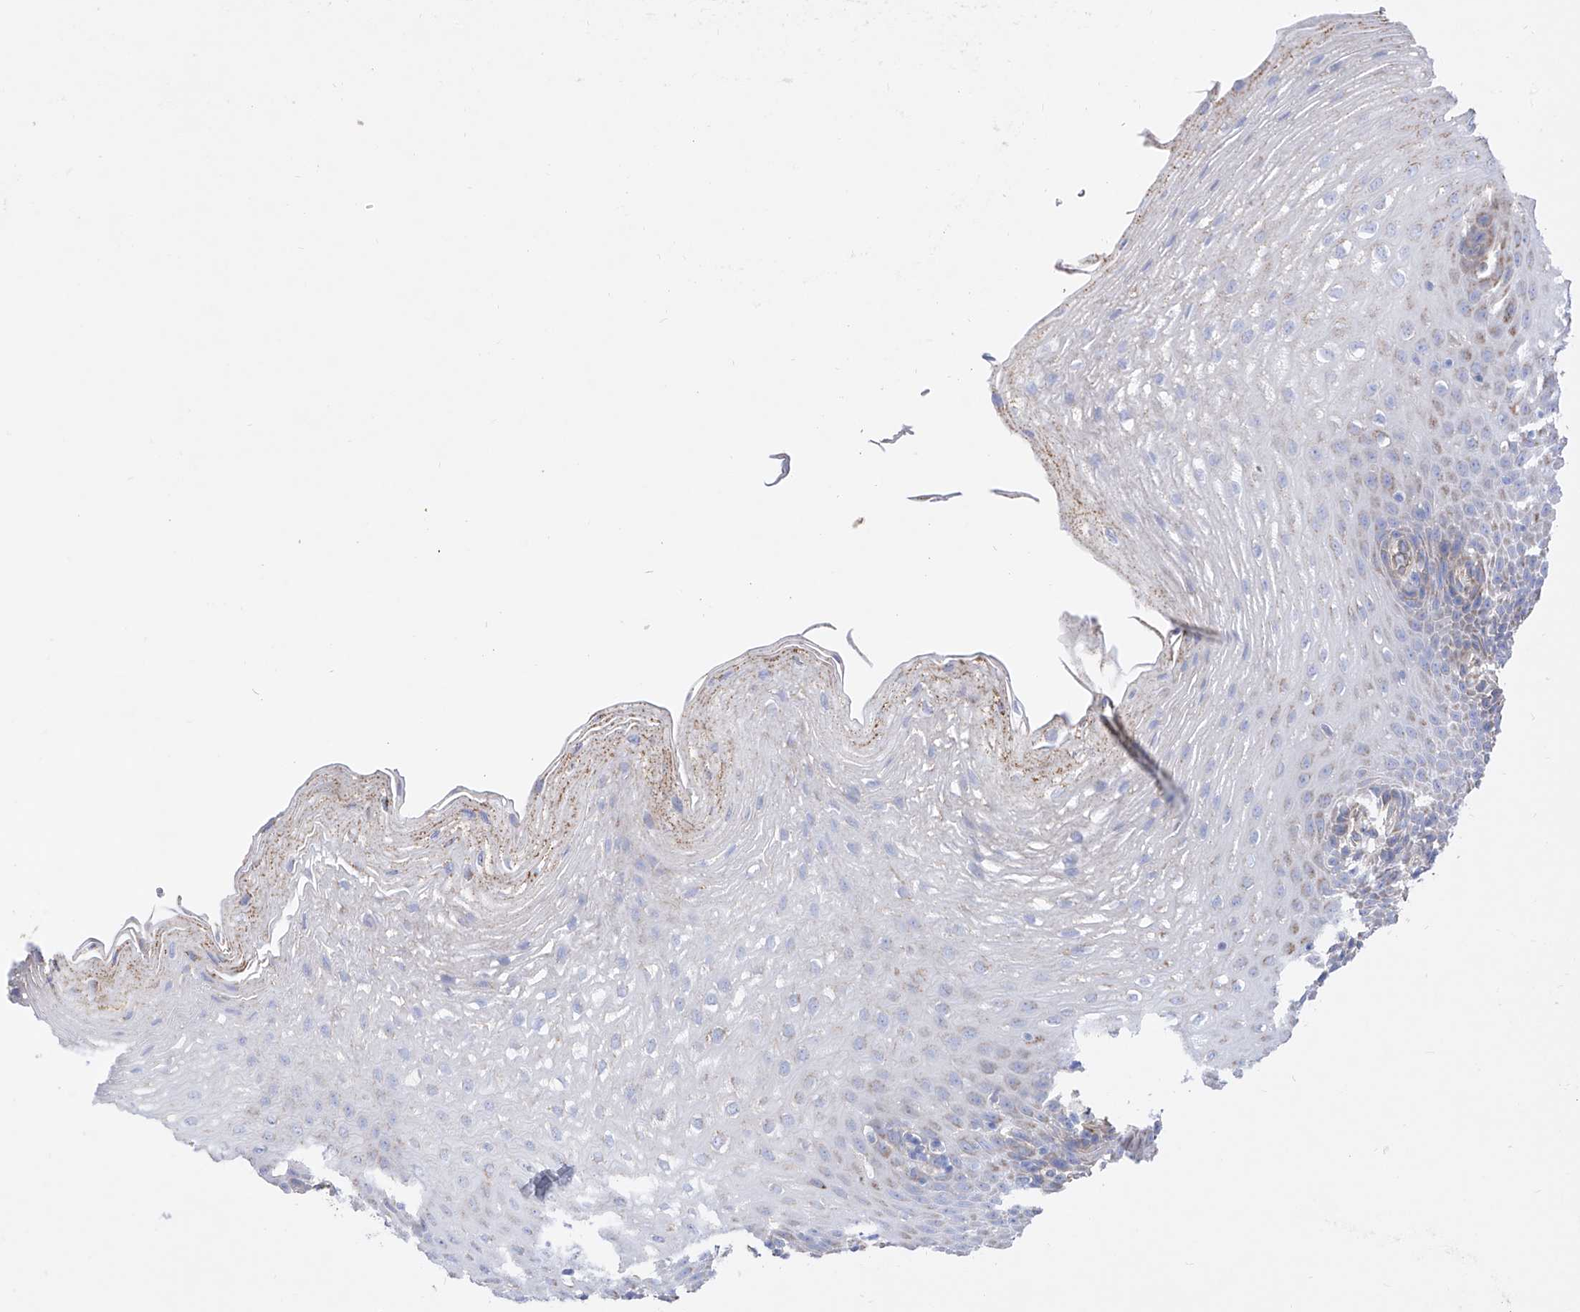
{"staining": {"intensity": "weak", "quantity": "<25%", "location": "cytoplasmic/membranous"}, "tissue": "esophagus", "cell_type": "Squamous epithelial cells", "image_type": "normal", "snomed": [{"axis": "morphology", "description": "Normal tissue, NOS"}, {"axis": "topography", "description": "Esophagus"}], "caption": "Immunohistochemistry (IHC) image of benign esophagus: human esophagus stained with DAB (3,3'-diaminobenzidine) displays no significant protein positivity in squamous epithelial cells.", "gene": "ZNF653", "patient": {"sex": "female", "age": 66}}